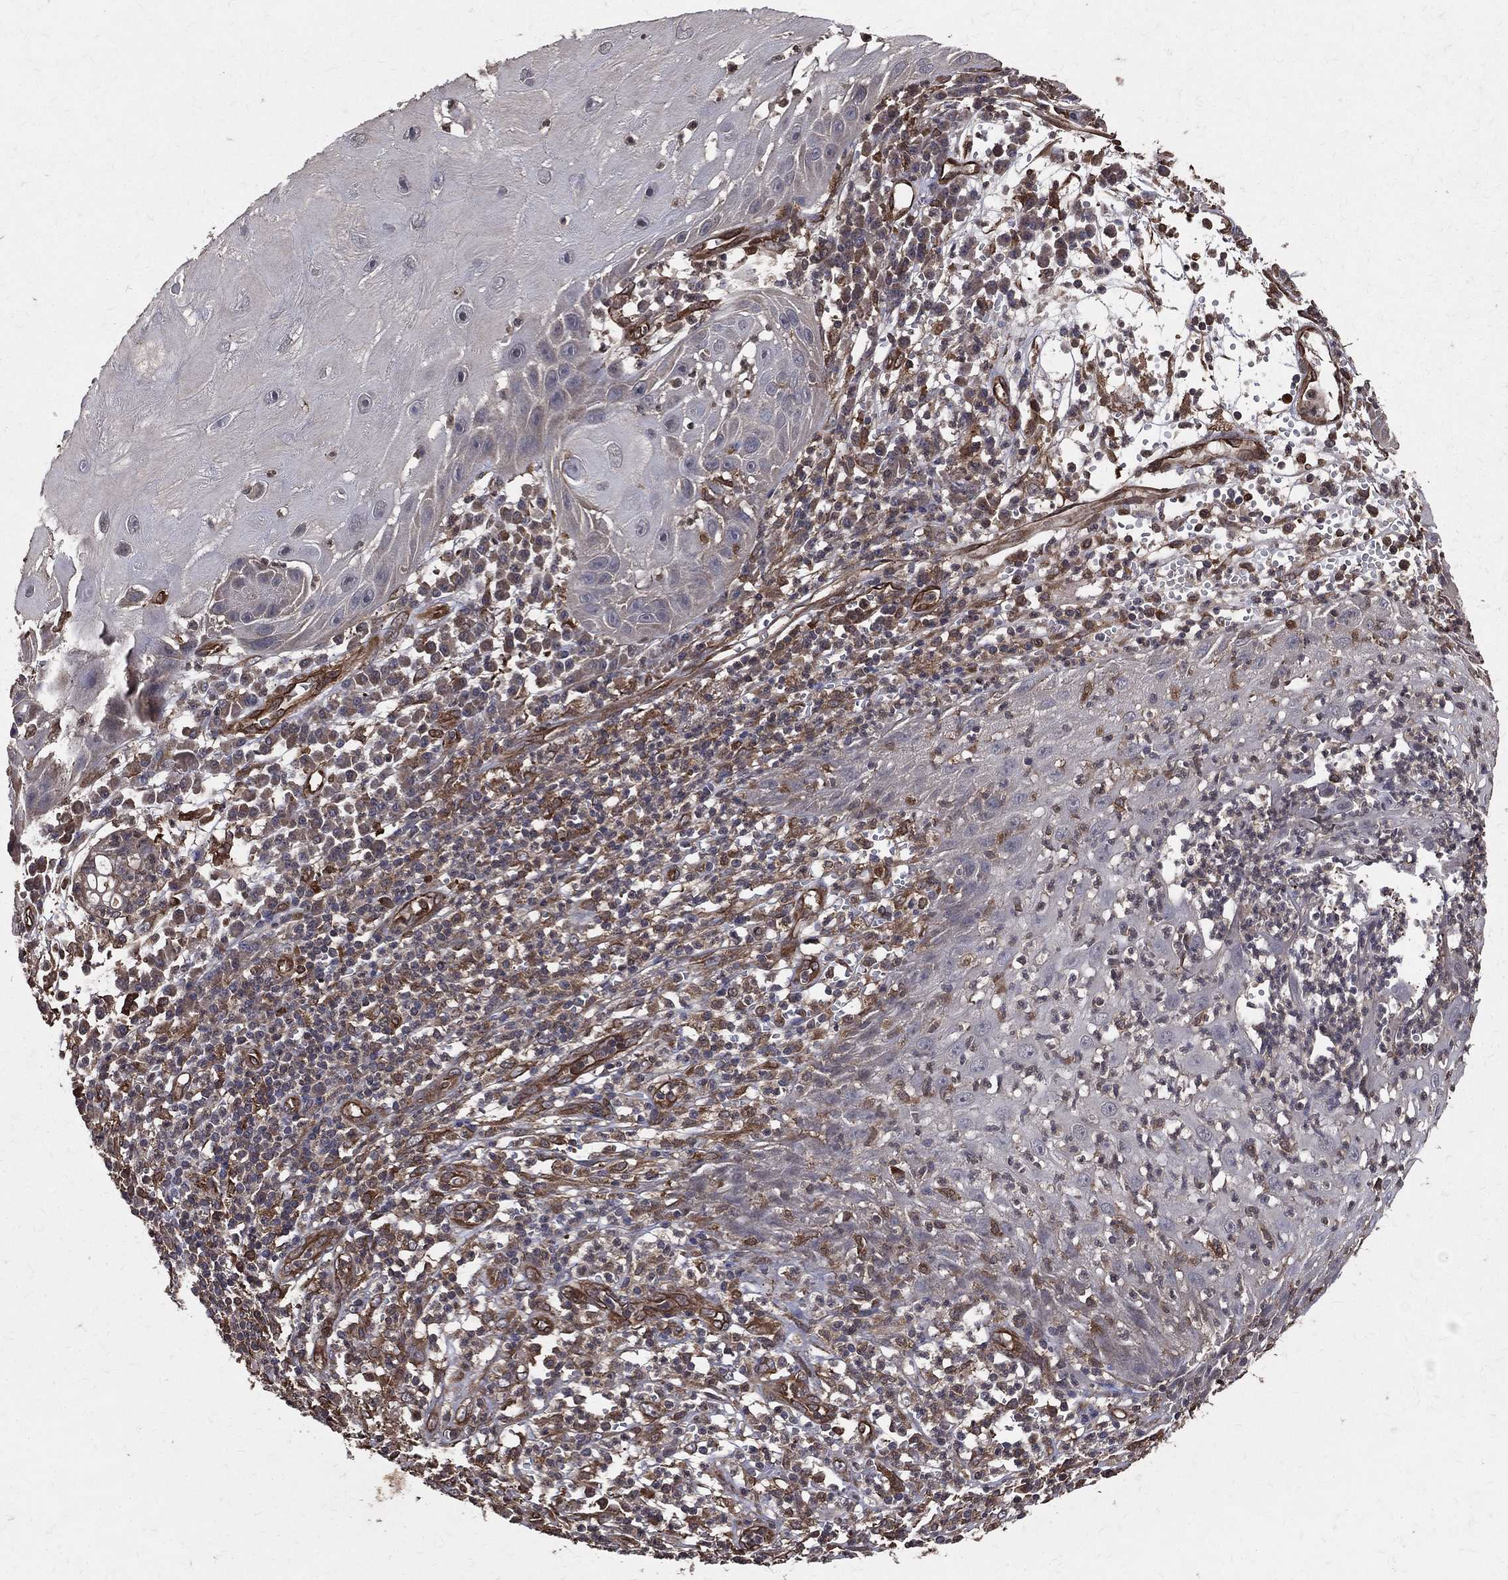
{"staining": {"intensity": "negative", "quantity": "none", "location": "none"}, "tissue": "skin cancer", "cell_type": "Tumor cells", "image_type": "cancer", "snomed": [{"axis": "morphology", "description": "Normal tissue, NOS"}, {"axis": "morphology", "description": "Squamous cell carcinoma, NOS"}, {"axis": "topography", "description": "Skin"}], "caption": "High power microscopy histopathology image of an immunohistochemistry image of squamous cell carcinoma (skin), revealing no significant expression in tumor cells.", "gene": "DPYSL2", "patient": {"sex": "male", "age": 79}}